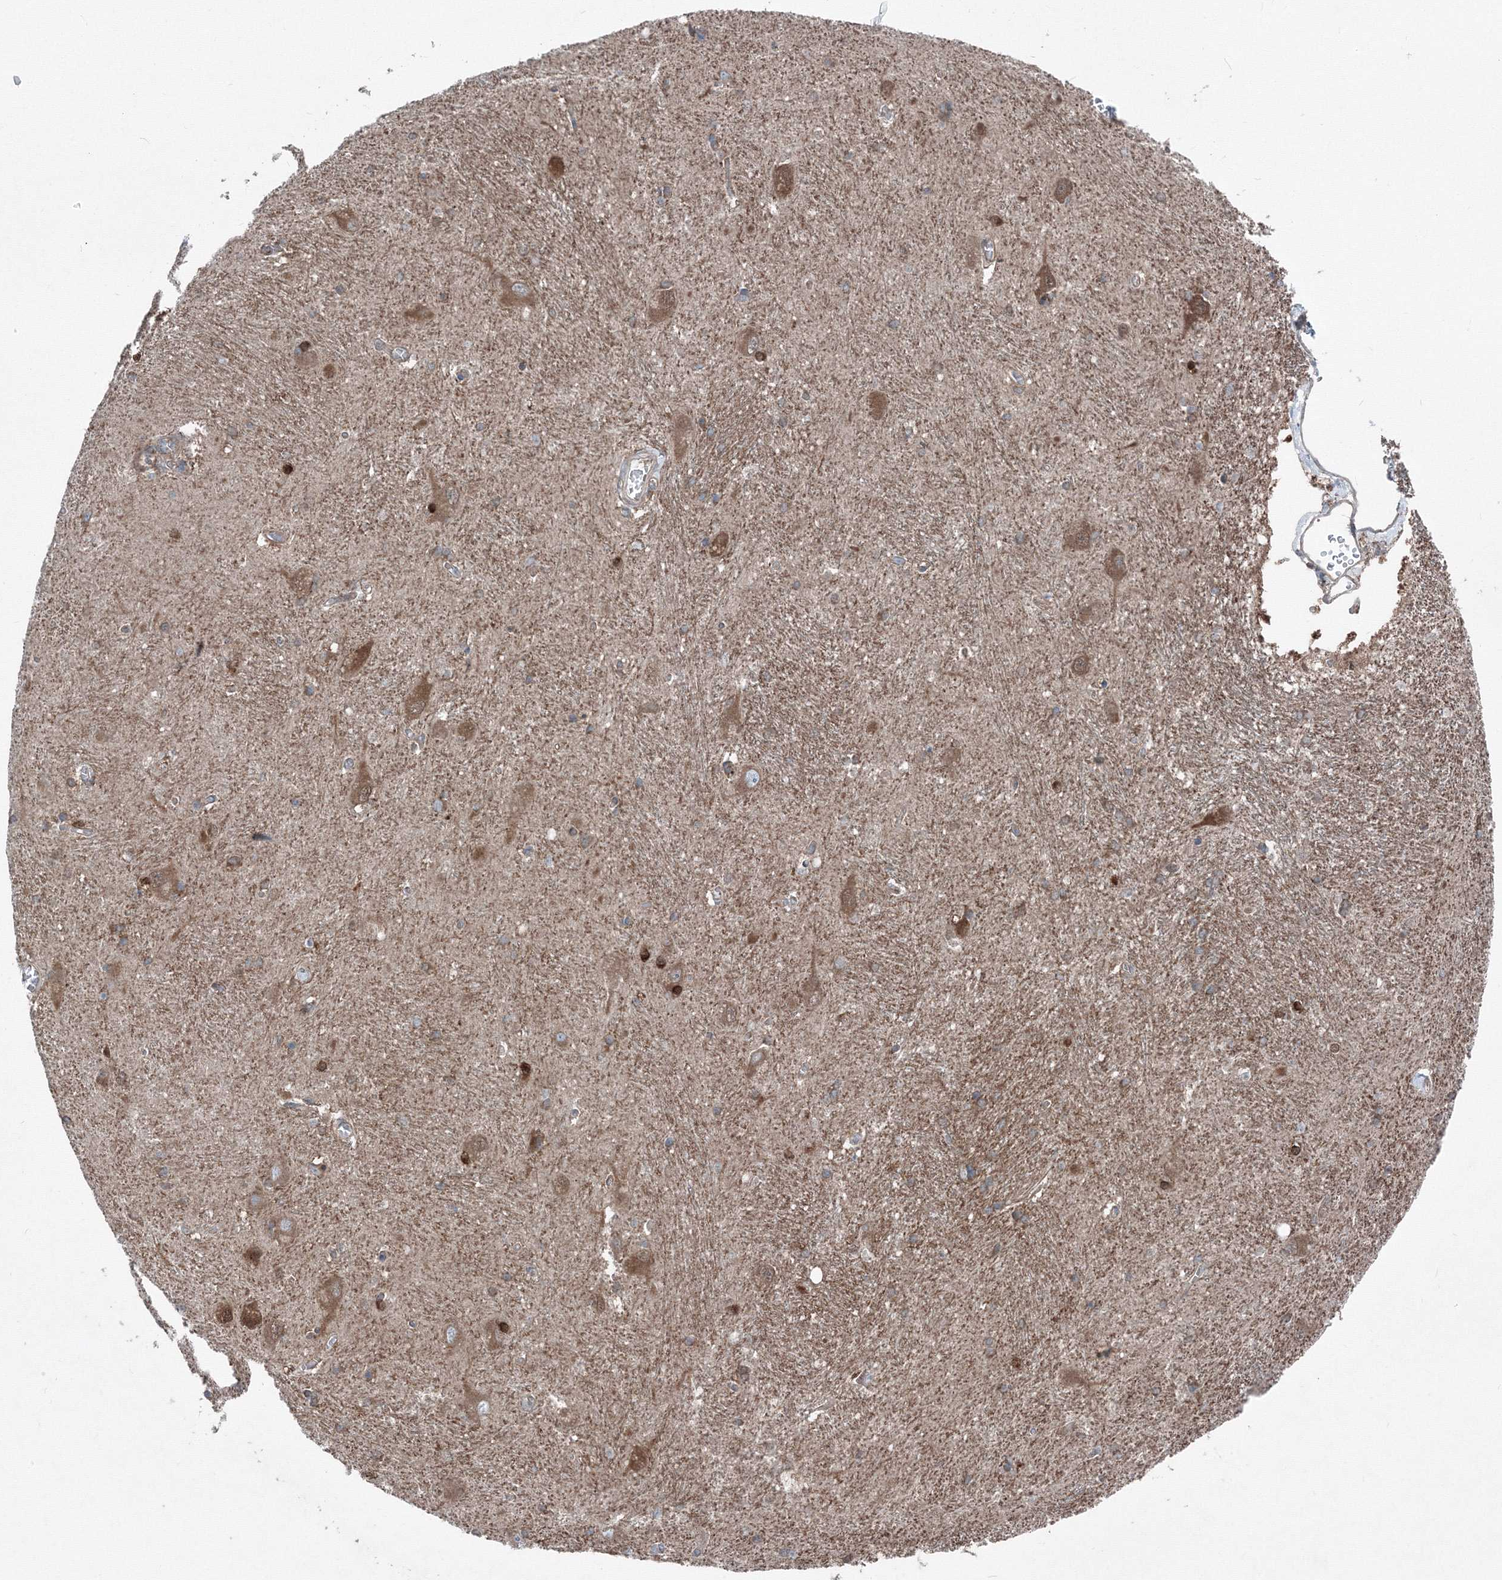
{"staining": {"intensity": "strong", "quantity": ">75%", "location": "cytoplasmic/membranous,nuclear"}, "tissue": "caudate", "cell_type": "Glial cells", "image_type": "normal", "snomed": [{"axis": "morphology", "description": "Normal tissue, NOS"}, {"axis": "topography", "description": "Lateral ventricle wall"}], "caption": "Protein staining reveals strong cytoplasmic/membranous,nuclear expression in about >75% of glial cells in unremarkable caudate.", "gene": "TPRKB", "patient": {"sex": "male", "age": 37}}